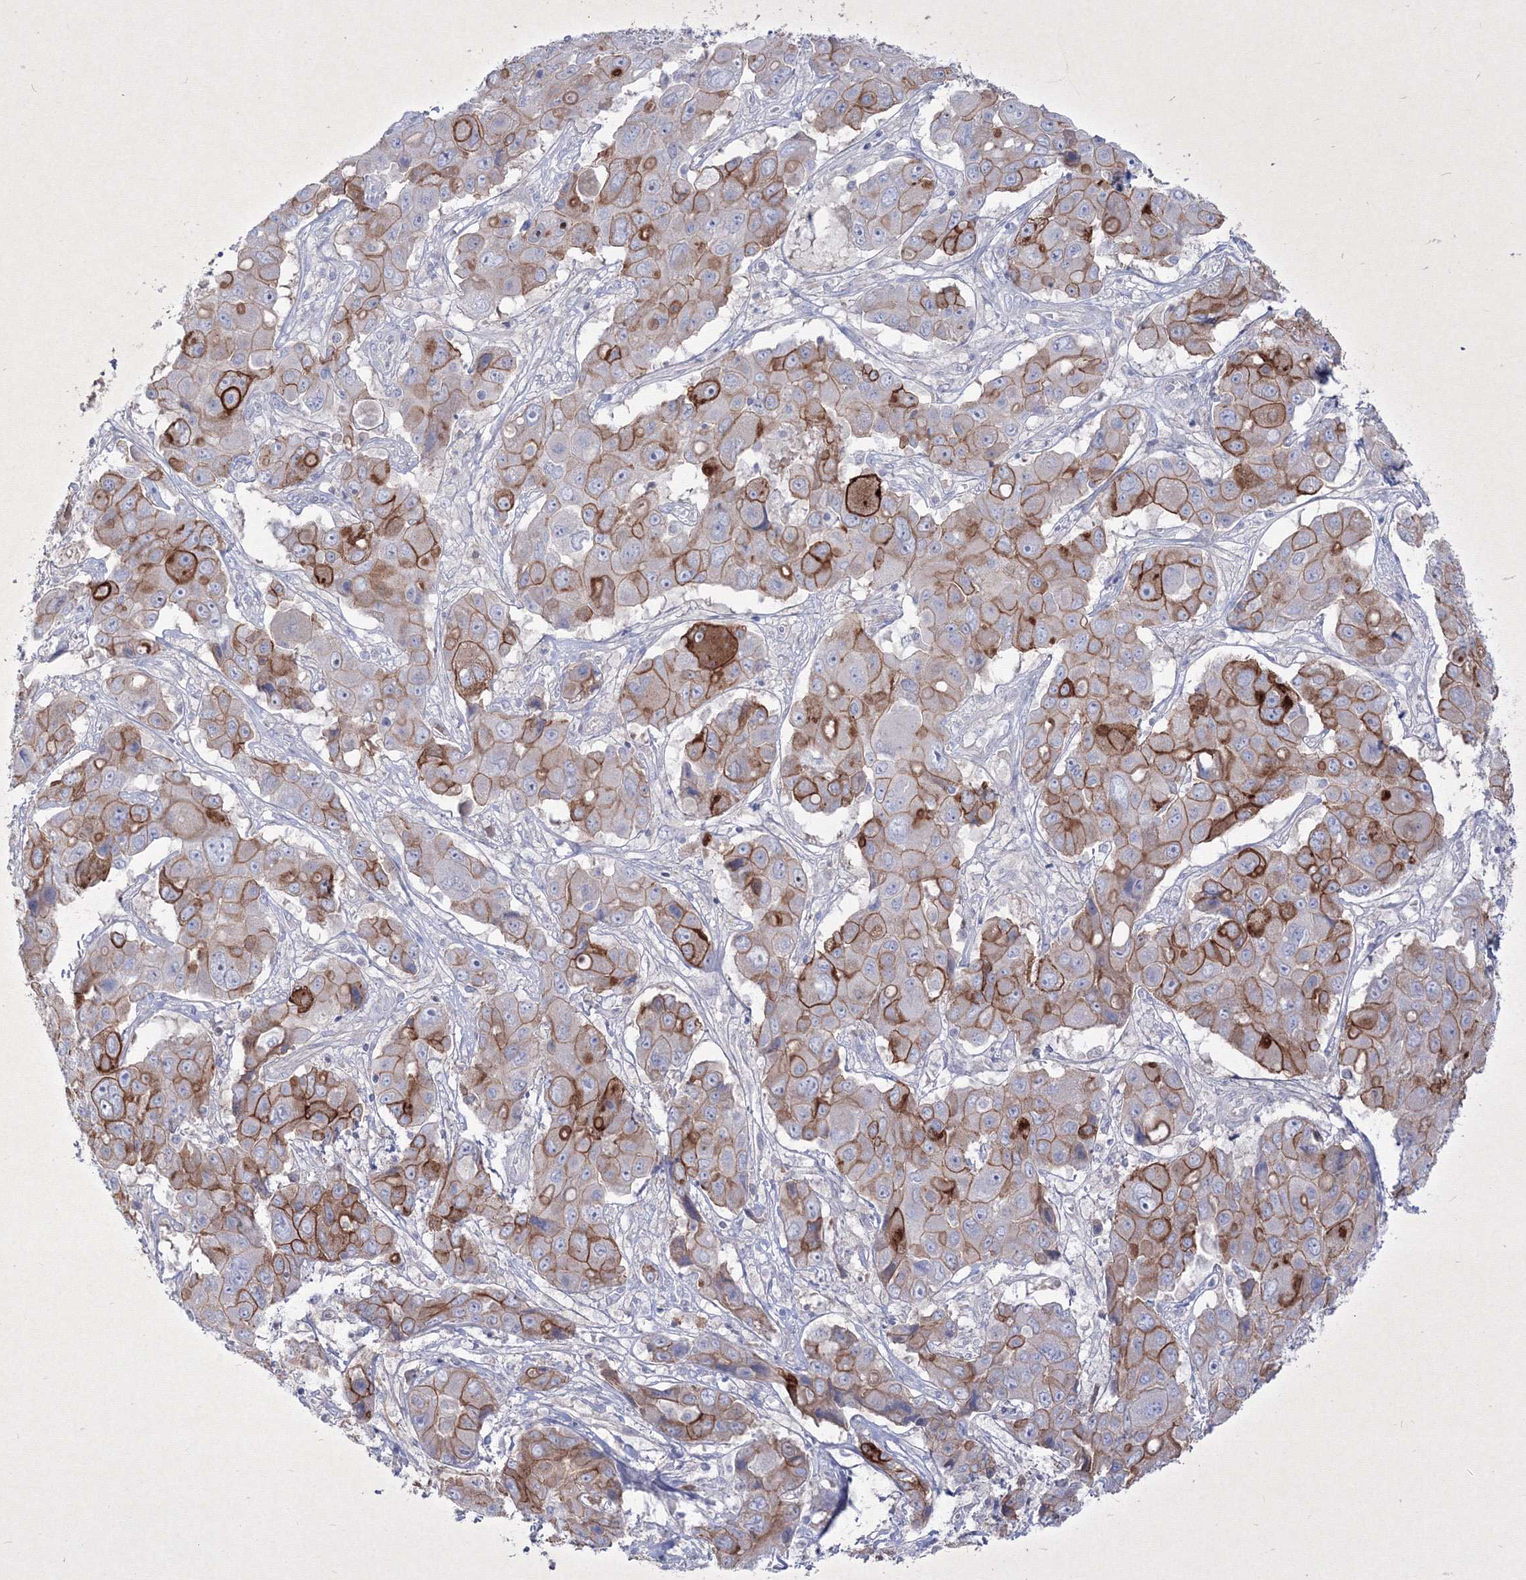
{"staining": {"intensity": "strong", "quantity": ">75%", "location": "cytoplasmic/membranous"}, "tissue": "liver cancer", "cell_type": "Tumor cells", "image_type": "cancer", "snomed": [{"axis": "morphology", "description": "Cholangiocarcinoma"}, {"axis": "topography", "description": "Liver"}], "caption": "IHC photomicrograph of human liver cancer stained for a protein (brown), which exhibits high levels of strong cytoplasmic/membranous positivity in about >75% of tumor cells.", "gene": "TMEM139", "patient": {"sex": "male", "age": 67}}